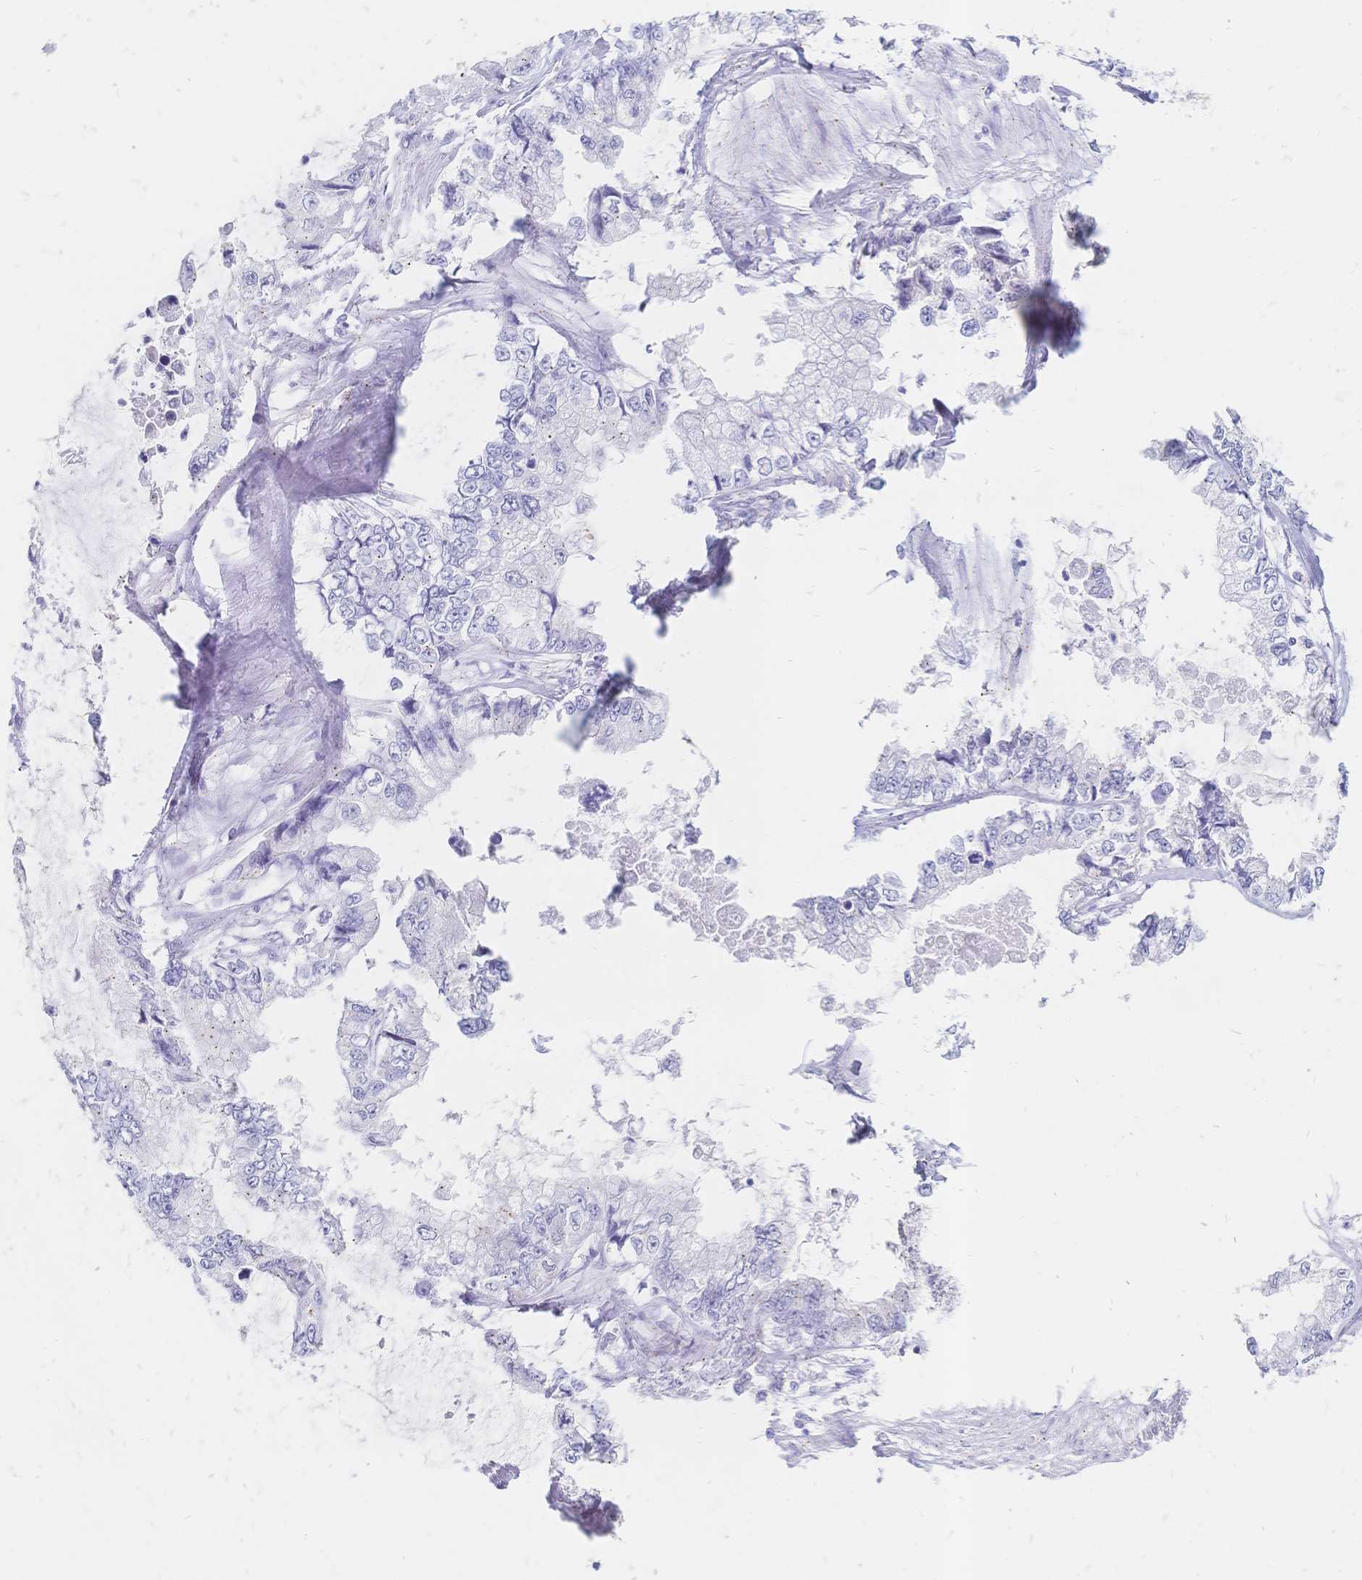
{"staining": {"intensity": "negative", "quantity": "none", "location": "none"}, "tissue": "stomach cancer", "cell_type": "Tumor cells", "image_type": "cancer", "snomed": [{"axis": "morphology", "description": "Adenocarcinoma, NOS"}, {"axis": "topography", "description": "Pancreas"}, {"axis": "topography", "description": "Stomach, upper"}, {"axis": "topography", "description": "Stomach"}], "caption": "DAB immunohistochemical staining of human adenocarcinoma (stomach) reveals no significant staining in tumor cells.", "gene": "PSORS1C2", "patient": {"sex": "male", "age": 77}}